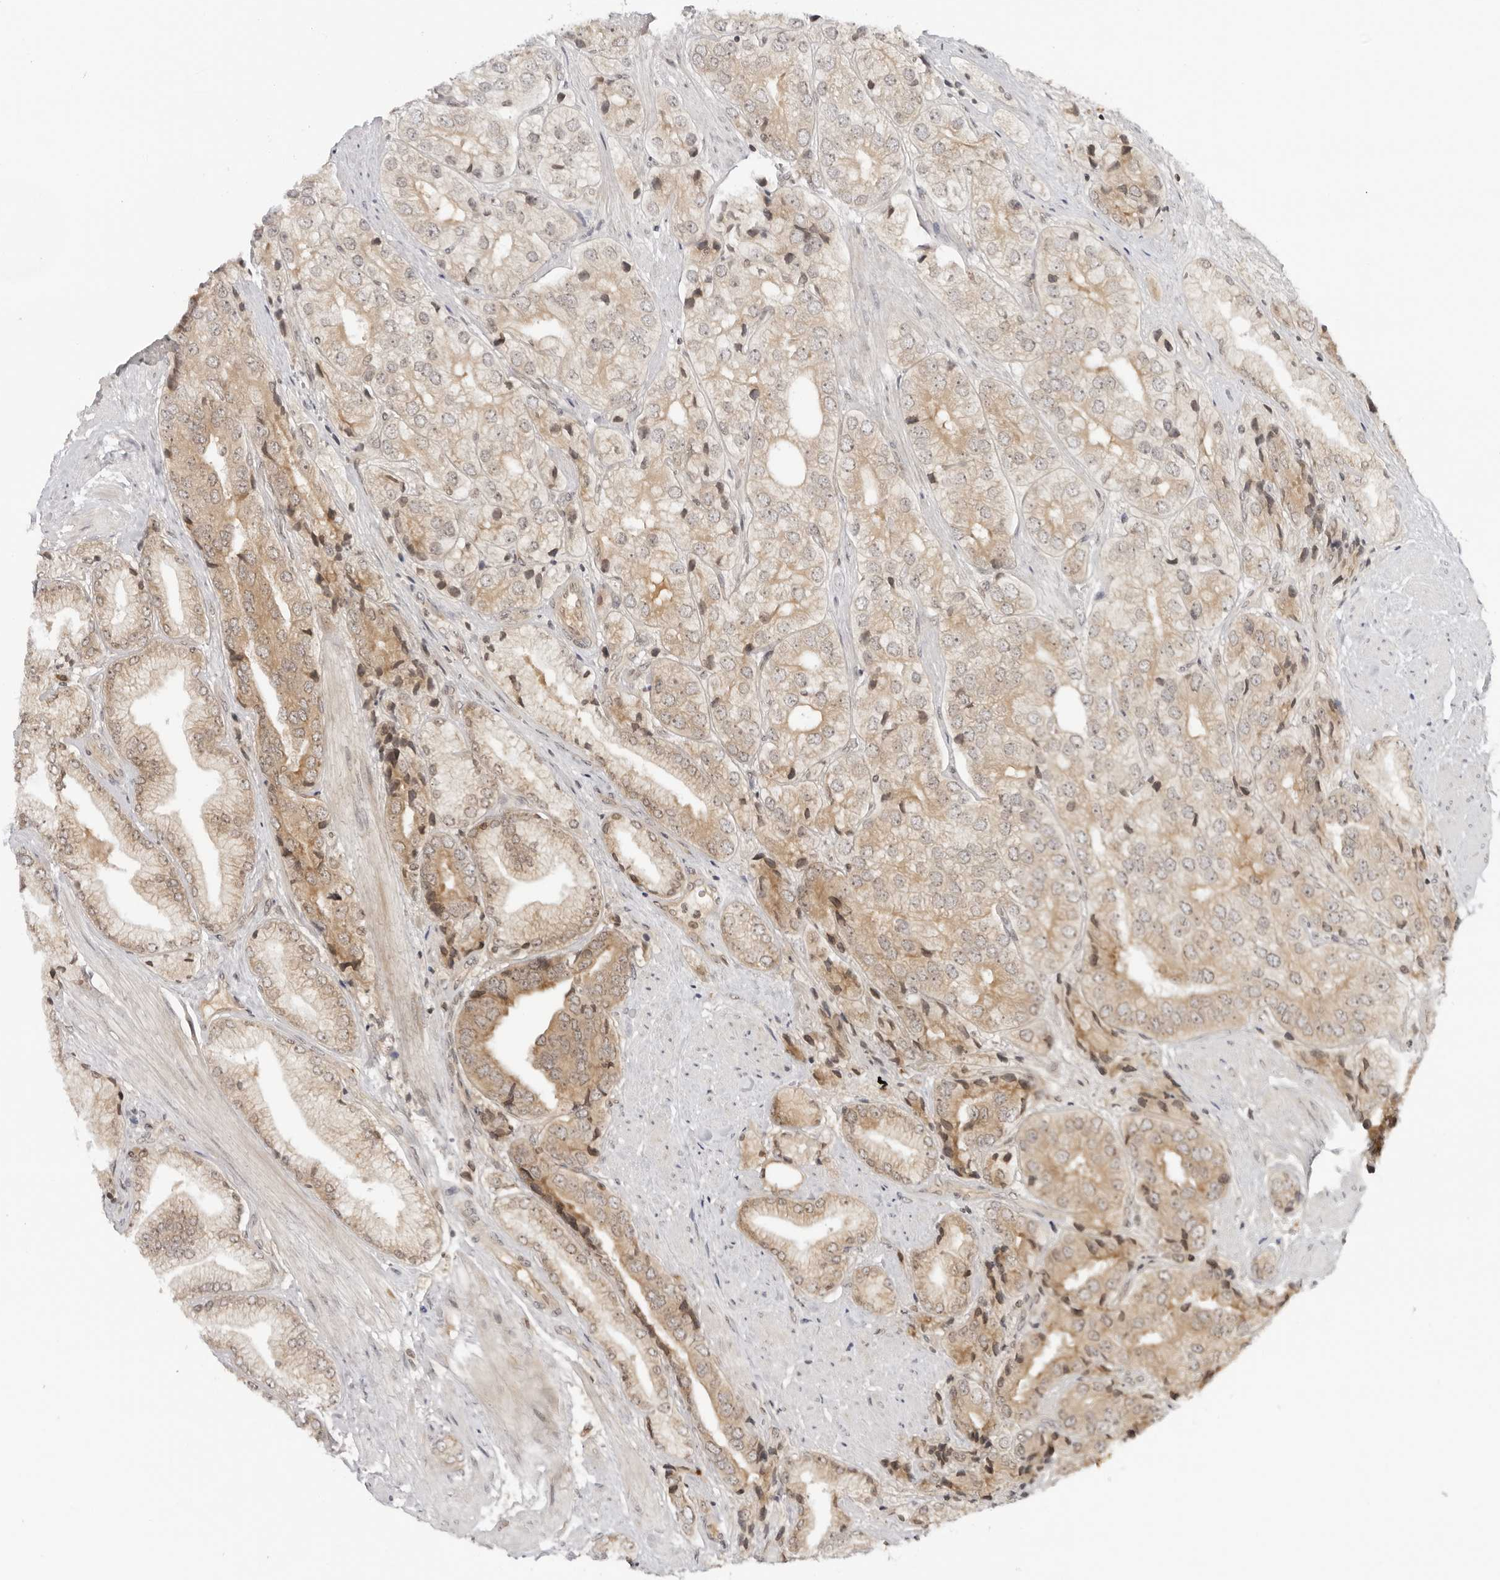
{"staining": {"intensity": "weak", "quantity": "25%-75%", "location": "cytoplasmic/membranous,nuclear"}, "tissue": "prostate cancer", "cell_type": "Tumor cells", "image_type": "cancer", "snomed": [{"axis": "morphology", "description": "Adenocarcinoma, High grade"}, {"axis": "topography", "description": "Prostate"}], "caption": "The immunohistochemical stain labels weak cytoplasmic/membranous and nuclear positivity in tumor cells of prostate cancer tissue.", "gene": "PRRC2C", "patient": {"sex": "male", "age": 50}}